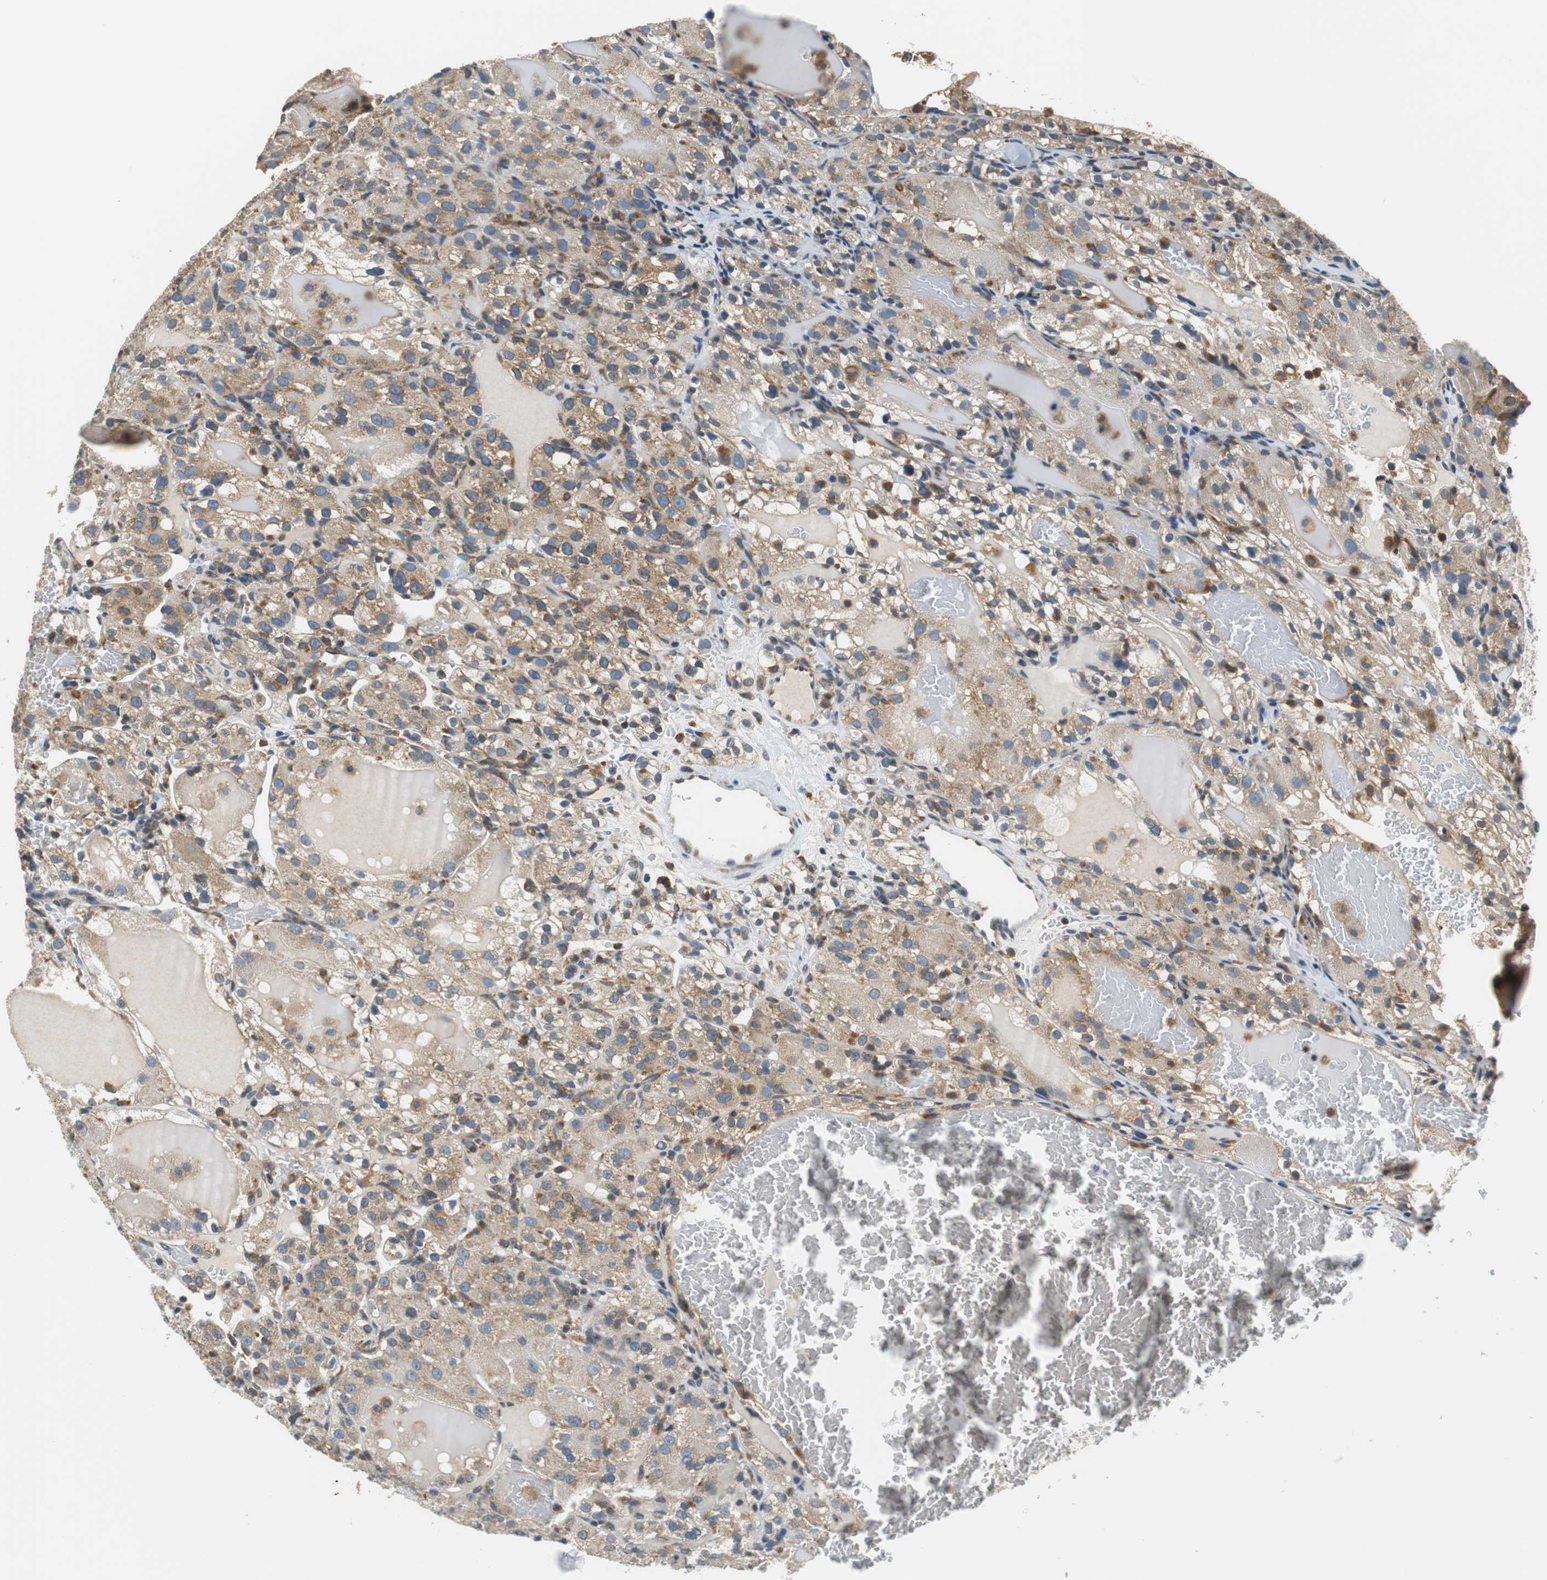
{"staining": {"intensity": "moderate", "quantity": ">75%", "location": "cytoplasmic/membranous"}, "tissue": "renal cancer", "cell_type": "Tumor cells", "image_type": "cancer", "snomed": [{"axis": "morphology", "description": "Normal tissue, NOS"}, {"axis": "morphology", "description": "Adenocarcinoma, NOS"}, {"axis": "topography", "description": "Kidney"}], "caption": "Moderate cytoplasmic/membranous expression for a protein is appreciated in approximately >75% of tumor cells of renal cancer (adenocarcinoma) using immunohistochemistry.", "gene": "CNOT3", "patient": {"sex": "male", "age": 61}}